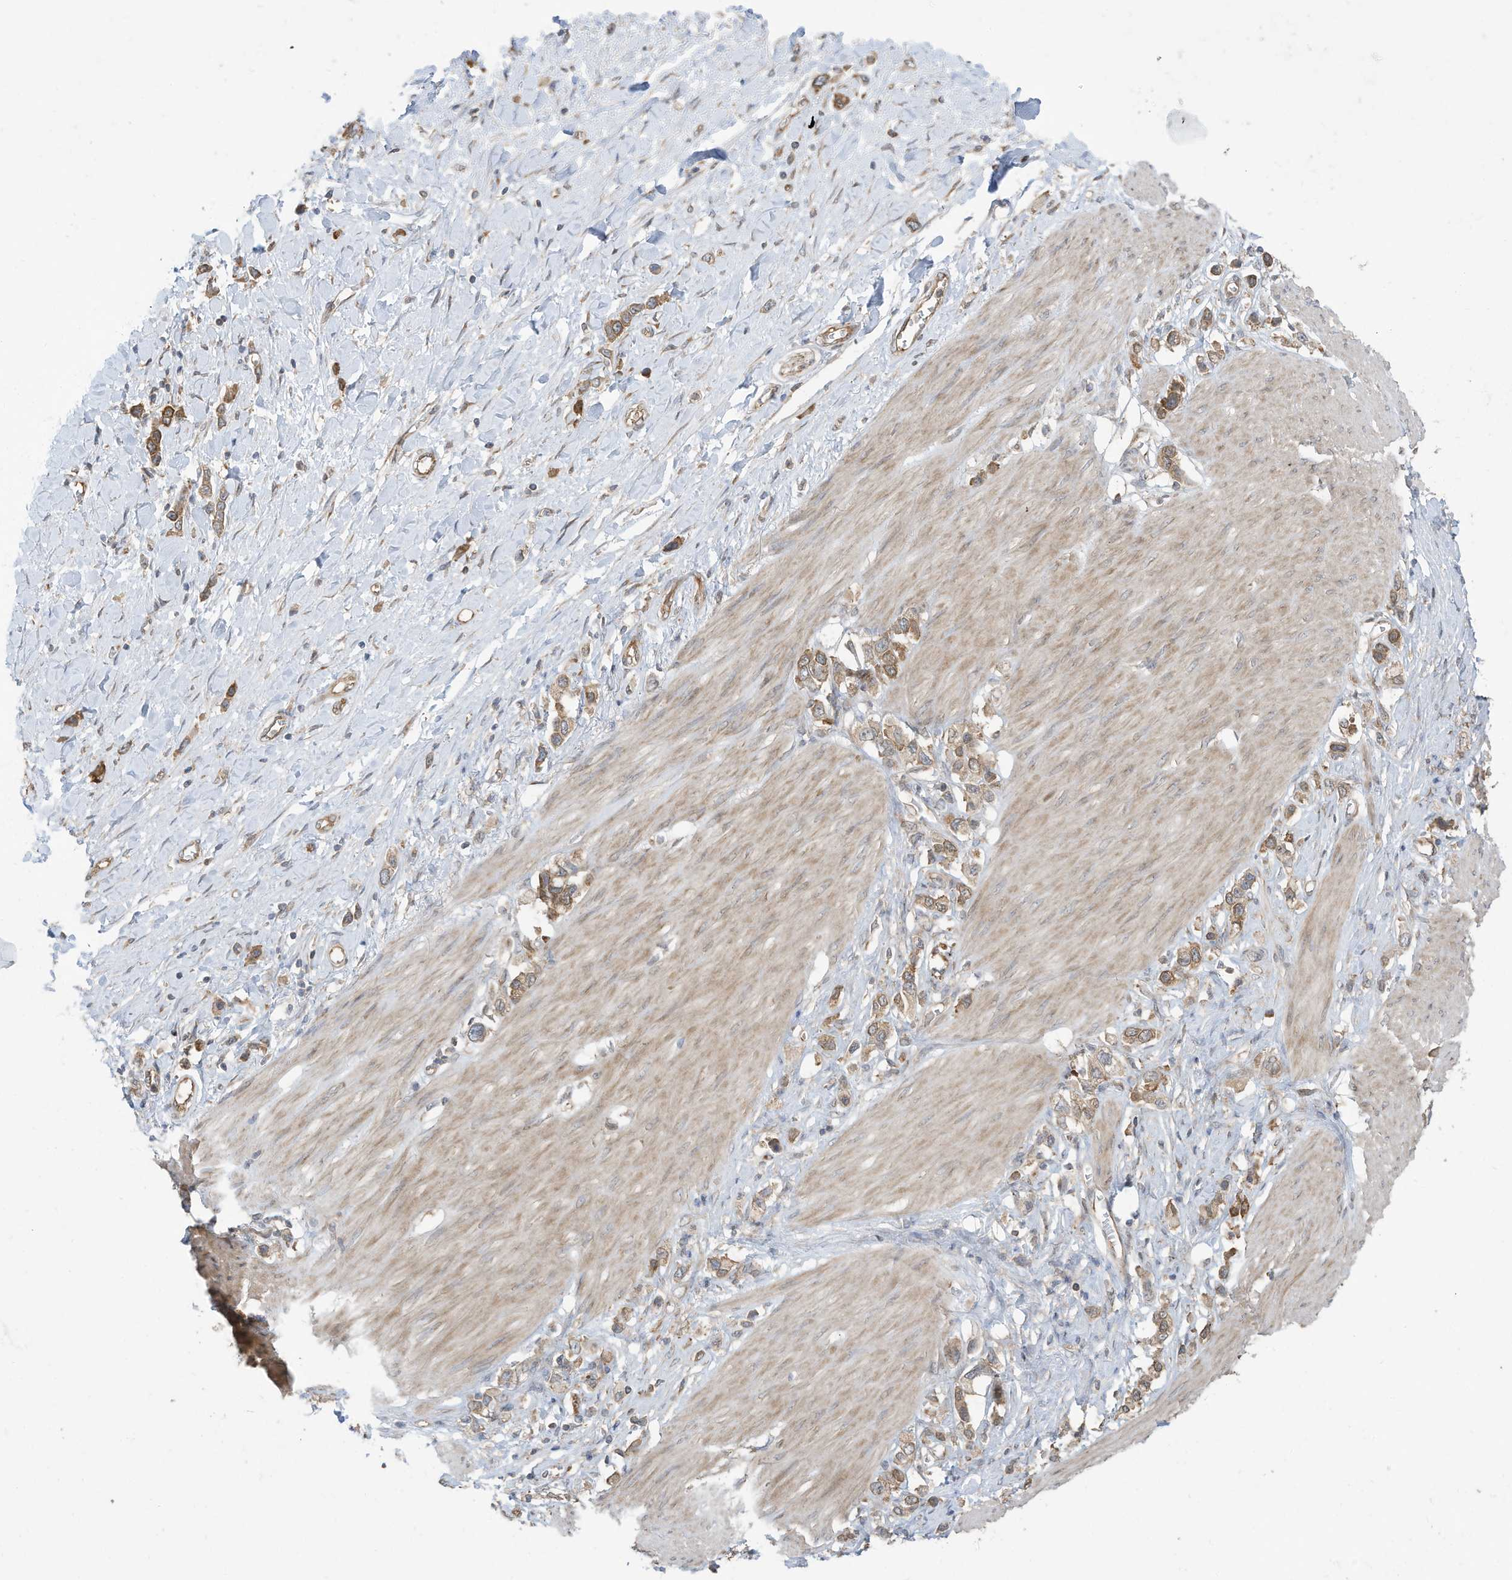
{"staining": {"intensity": "moderate", "quantity": ">75%", "location": "cytoplasmic/membranous"}, "tissue": "stomach cancer", "cell_type": "Tumor cells", "image_type": "cancer", "snomed": [{"axis": "morphology", "description": "Normal tissue, NOS"}, {"axis": "morphology", "description": "Adenocarcinoma, NOS"}, {"axis": "topography", "description": "Stomach, upper"}, {"axis": "topography", "description": "Stomach"}], "caption": "A medium amount of moderate cytoplasmic/membranous positivity is present in approximately >75% of tumor cells in stomach cancer (adenocarcinoma) tissue.", "gene": "USE1", "patient": {"sex": "female", "age": 65}}